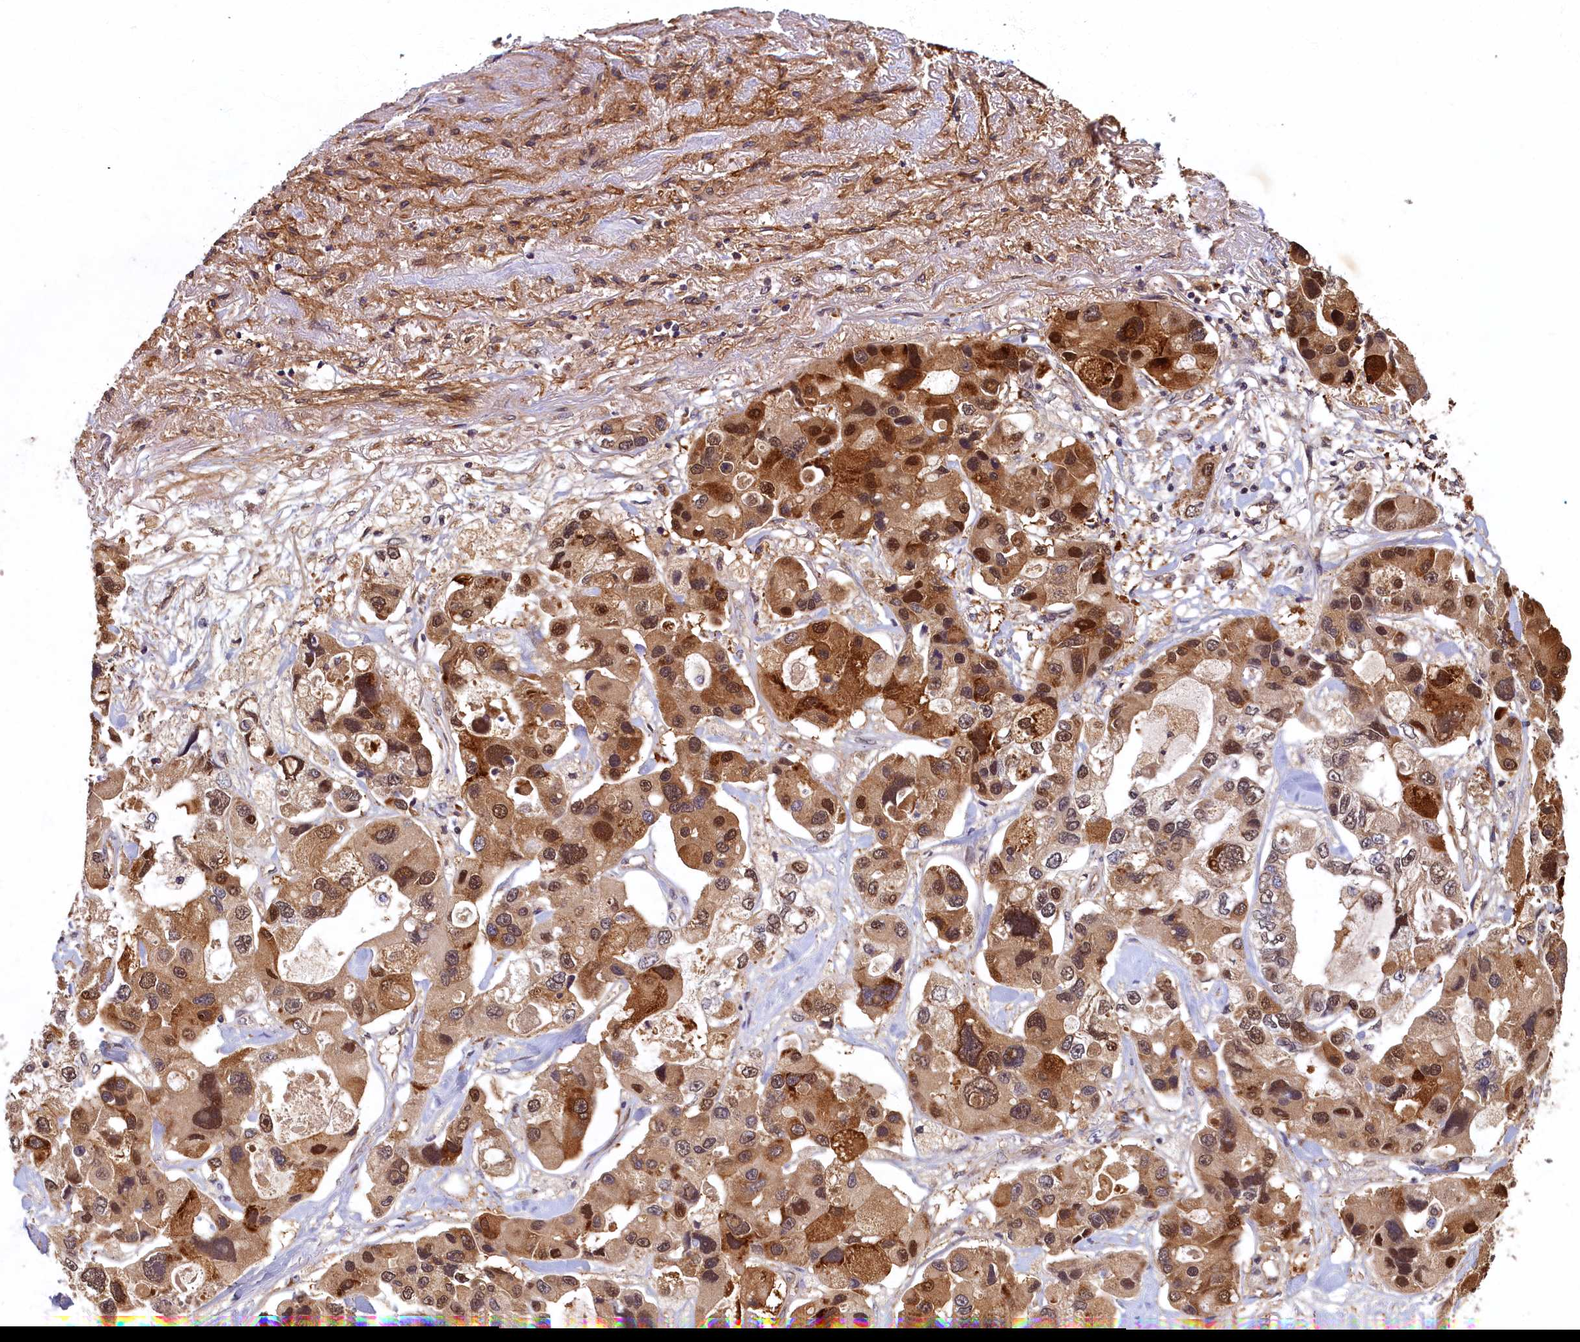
{"staining": {"intensity": "moderate", "quantity": ">75%", "location": "cytoplasmic/membranous,nuclear"}, "tissue": "lung cancer", "cell_type": "Tumor cells", "image_type": "cancer", "snomed": [{"axis": "morphology", "description": "Adenocarcinoma, NOS"}, {"axis": "topography", "description": "Lung"}], "caption": "Lung cancer stained for a protein (brown) displays moderate cytoplasmic/membranous and nuclear positive expression in about >75% of tumor cells.", "gene": "LCMT2", "patient": {"sex": "female", "age": 54}}